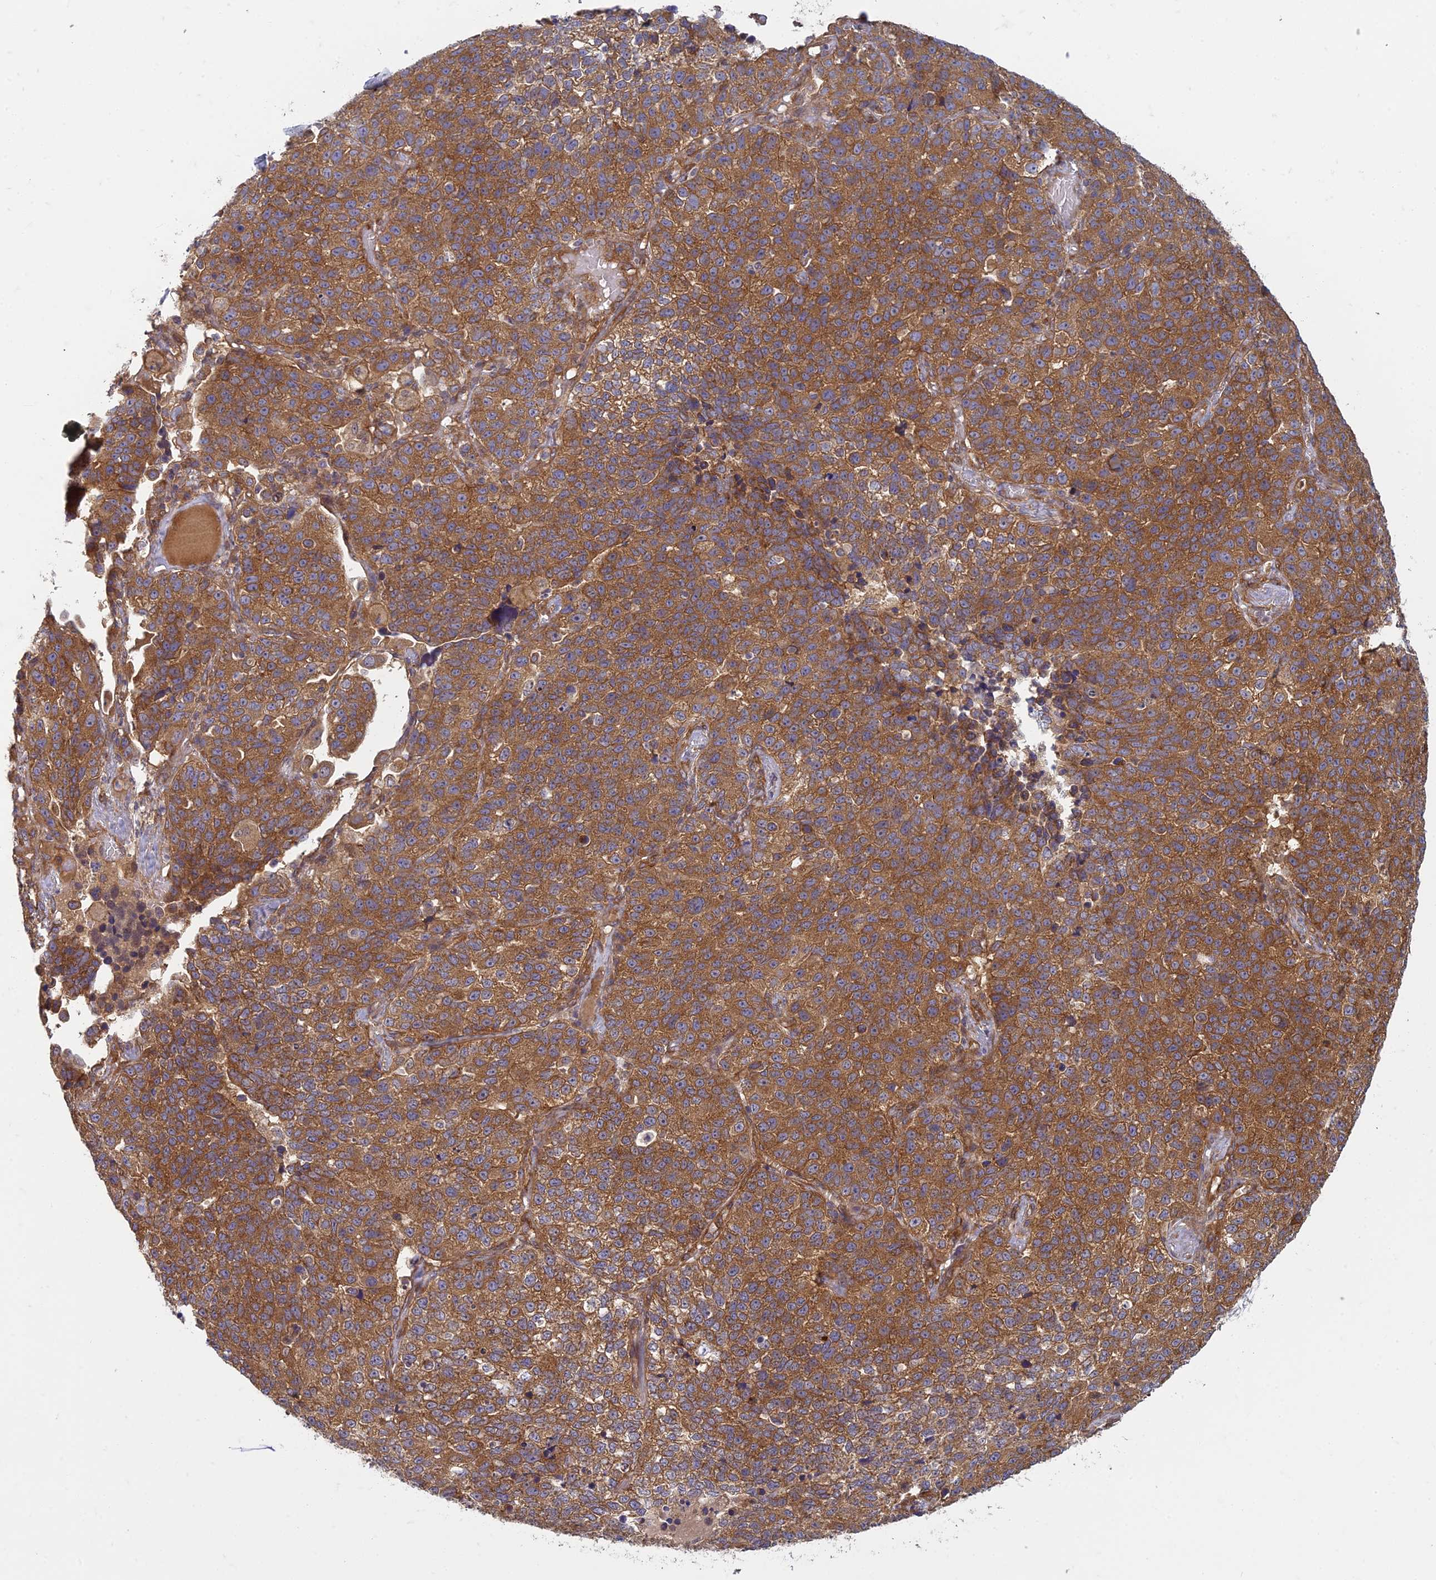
{"staining": {"intensity": "strong", "quantity": ">75%", "location": "cytoplasmic/membranous"}, "tissue": "lung cancer", "cell_type": "Tumor cells", "image_type": "cancer", "snomed": [{"axis": "morphology", "description": "Adenocarcinoma, NOS"}, {"axis": "topography", "description": "Lung"}], "caption": "Tumor cells exhibit strong cytoplasmic/membranous staining in about >75% of cells in lung cancer (adenocarcinoma).", "gene": "TCF25", "patient": {"sex": "male", "age": 49}}